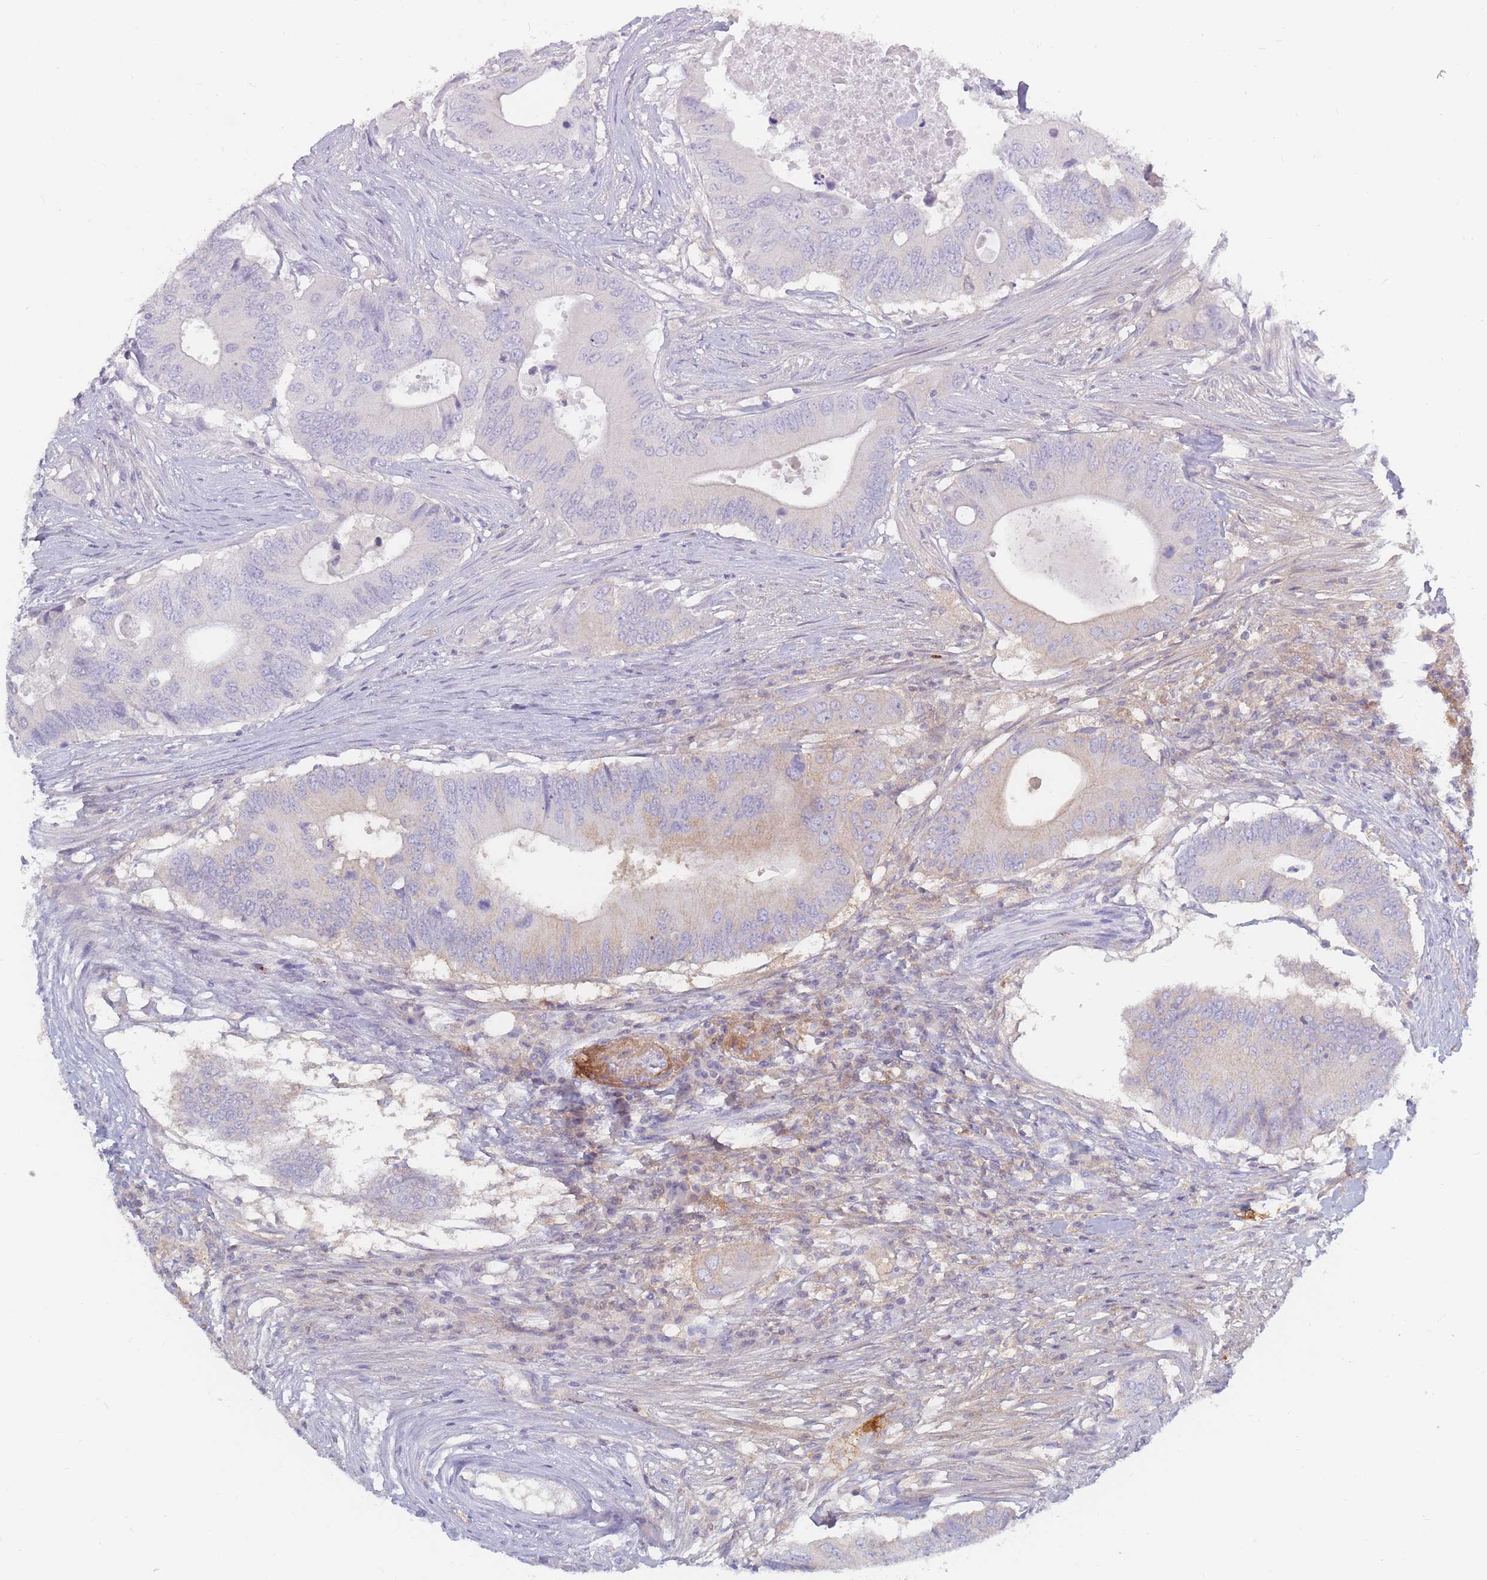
{"staining": {"intensity": "weak", "quantity": "<25%", "location": "cytoplasmic/membranous"}, "tissue": "colorectal cancer", "cell_type": "Tumor cells", "image_type": "cancer", "snomed": [{"axis": "morphology", "description": "Adenocarcinoma, NOS"}, {"axis": "topography", "description": "Colon"}], "caption": "This histopathology image is of colorectal cancer (adenocarcinoma) stained with immunohistochemistry (IHC) to label a protein in brown with the nuclei are counter-stained blue. There is no expression in tumor cells. (DAB (3,3'-diaminobenzidine) immunohistochemistry with hematoxylin counter stain).", "gene": "PRG4", "patient": {"sex": "male", "age": 71}}